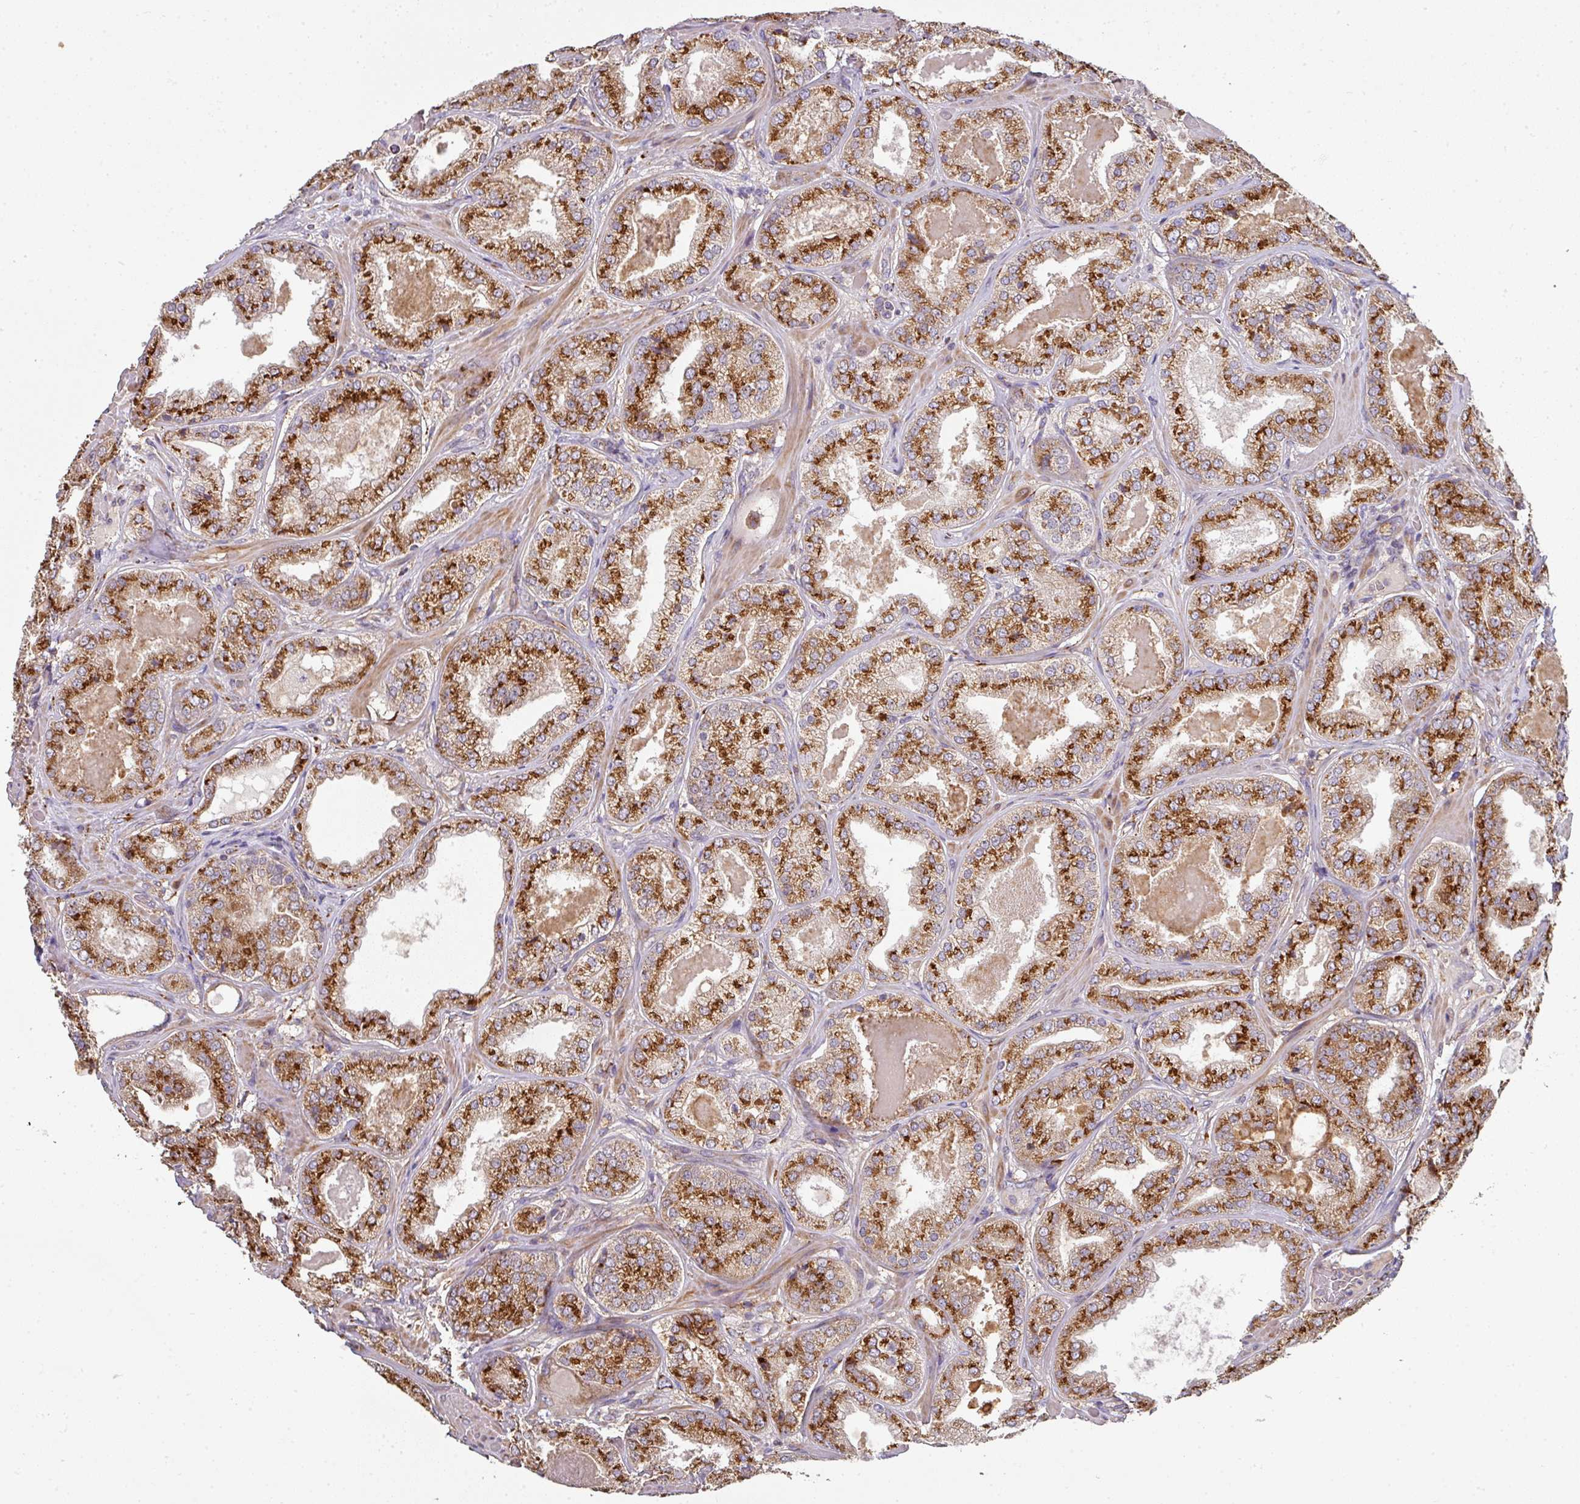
{"staining": {"intensity": "strong", "quantity": ">75%", "location": "cytoplasmic/membranous"}, "tissue": "prostate cancer", "cell_type": "Tumor cells", "image_type": "cancer", "snomed": [{"axis": "morphology", "description": "Adenocarcinoma, High grade"}, {"axis": "topography", "description": "Prostate"}], "caption": "Immunohistochemistry photomicrograph of neoplastic tissue: human high-grade adenocarcinoma (prostate) stained using immunohistochemistry (IHC) demonstrates high levels of strong protein expression localized specifically in the cytoplasmic/membranous of tumor cells, appearing as a cytoplasmic/membranous brown color.", "gene": "ZNF268", "patient": {"sex": "male", "age": 63}}